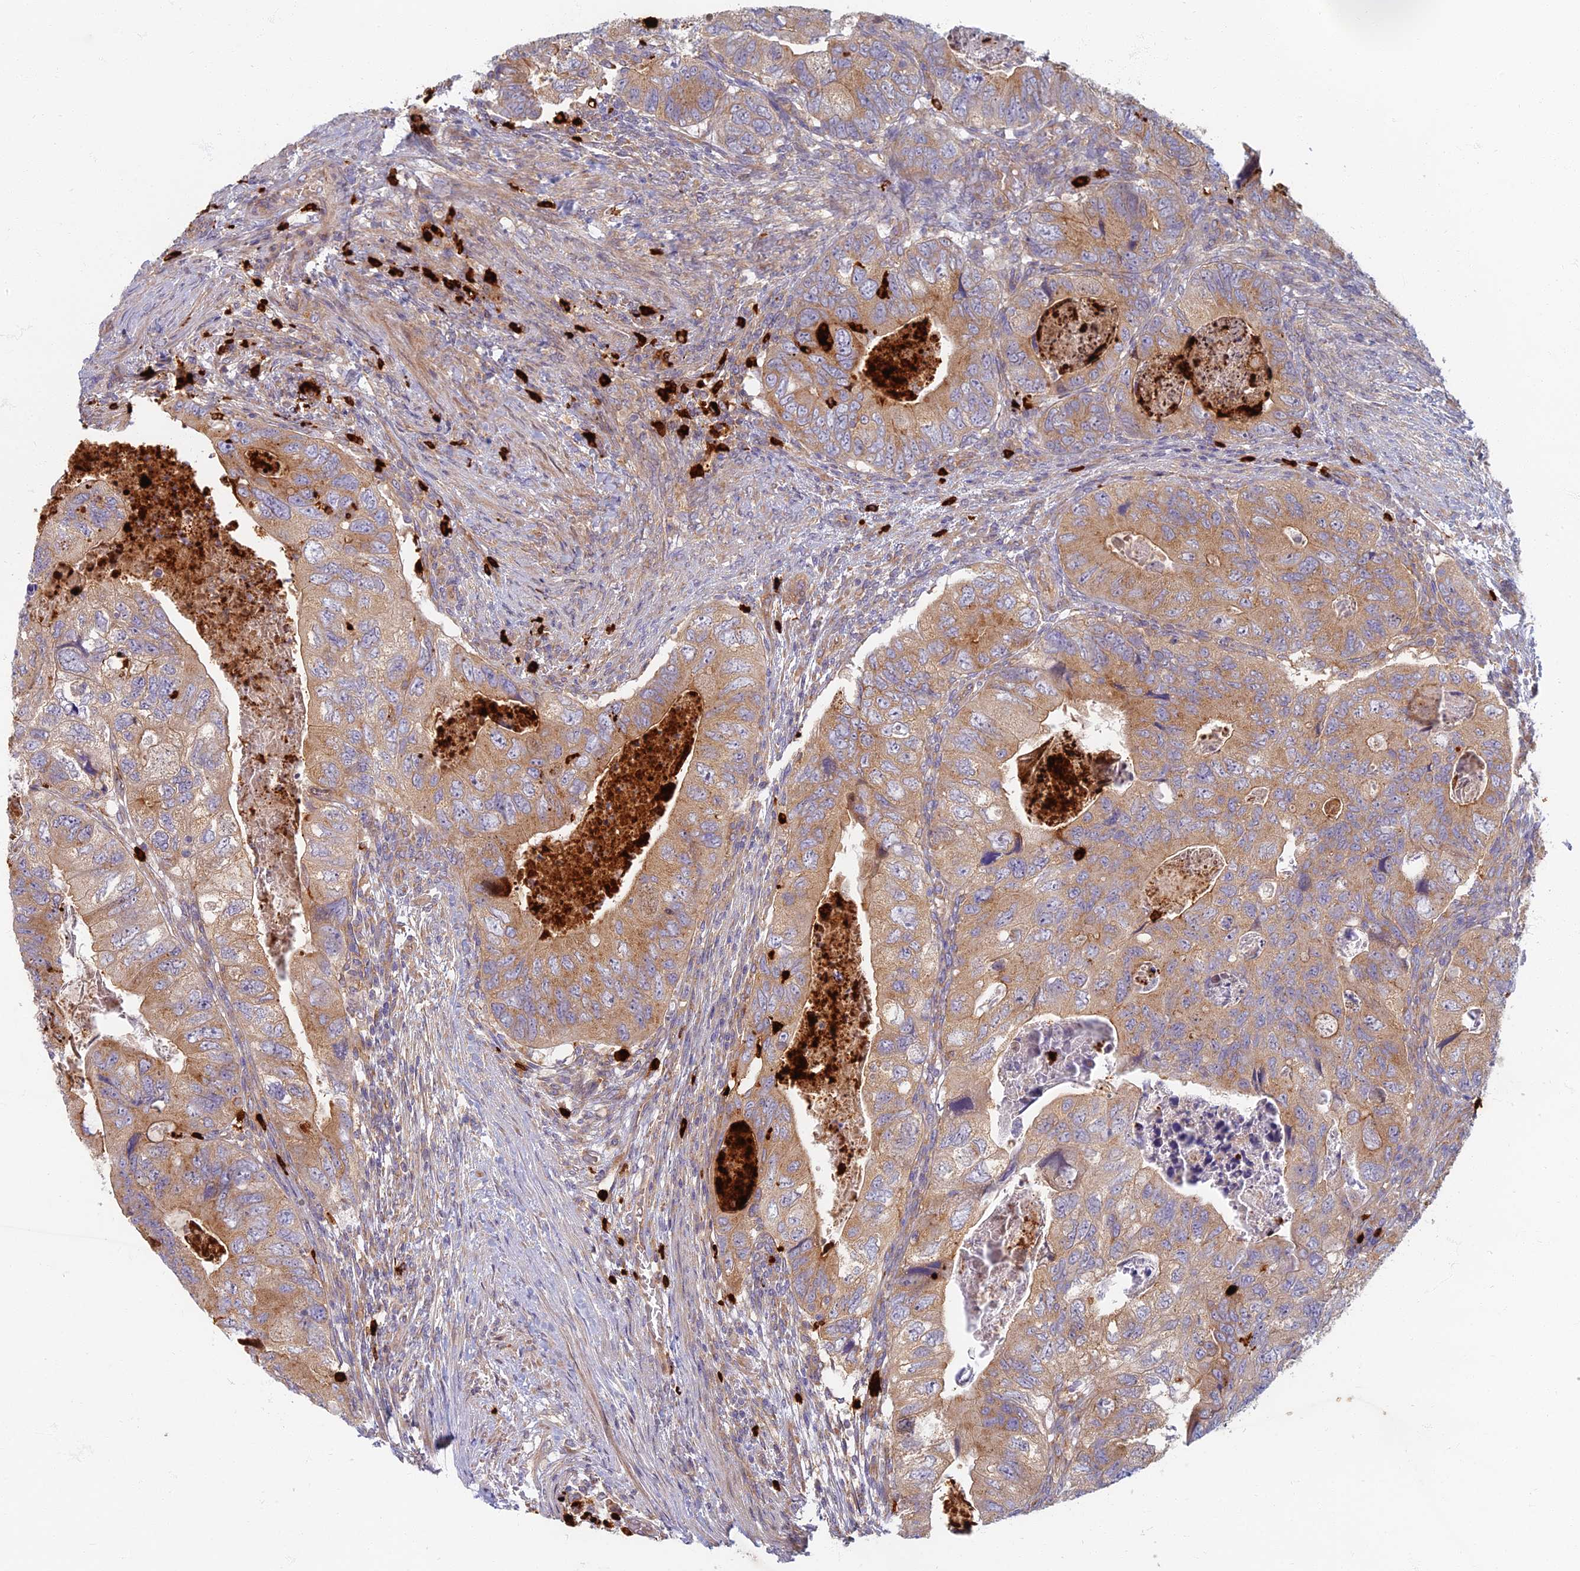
{"staining": {"intensity": "moderate", "quantity": ">75%", "location": "cytoplasmic/membranous"}, "tissue": "colorectal cancer", "cell_type": "Tumor cells", "image_type": "cancer", "snomed": [{"axis": "morphology", "description": "Adenocarcinoma, NOS"}, {"axis": "topography", "description": "Rectum"}], "caption": "Brown immunohistochemical staining in human colorectal adenocarcinoma demonstrates moderate cytoplasmic/membranous positivity in about >75% of tumor cells. The protein is stained brown, and the nuclei are stained in blue (DAB IHC with brightfield microscopy, high magnification).", "gene": "PROX2", "patient": {"sex": "male", "age": 63}}